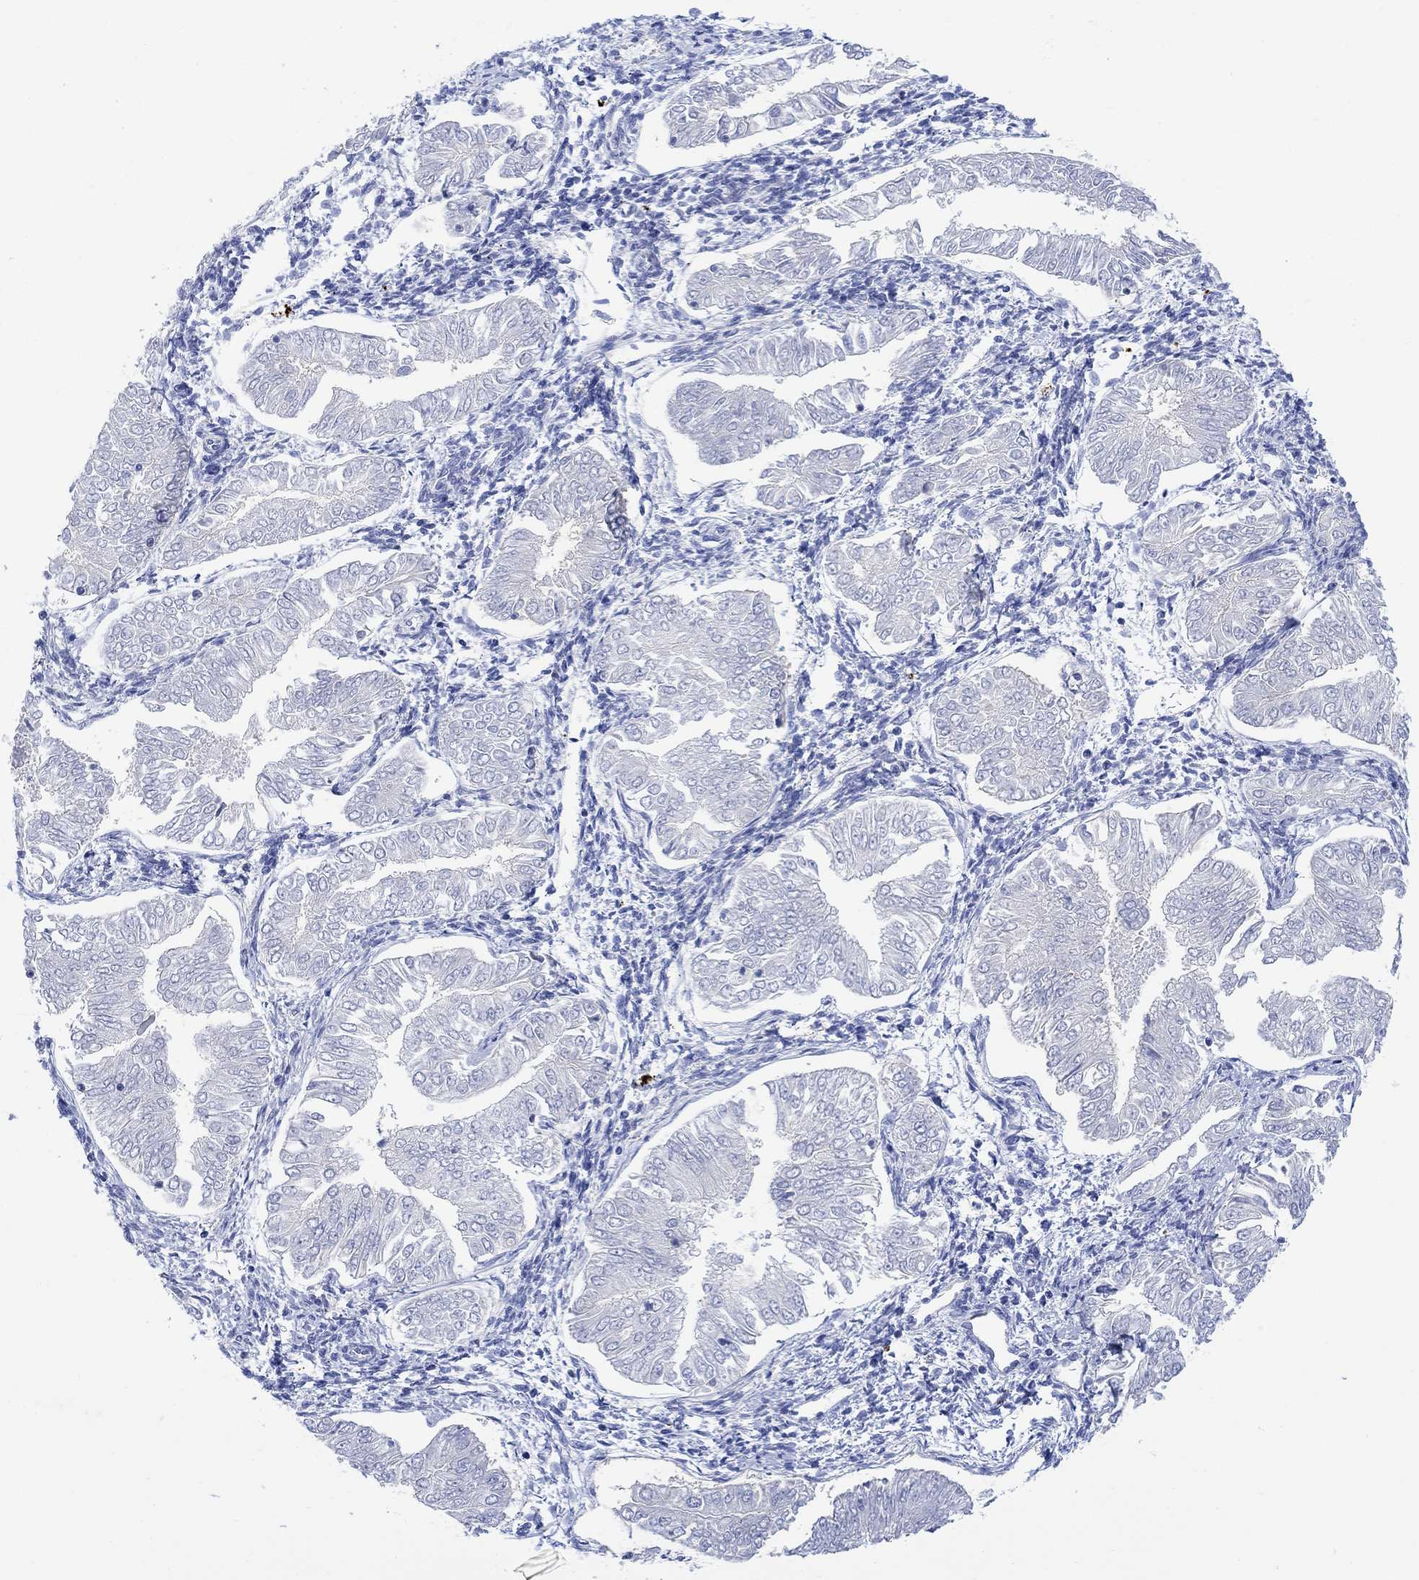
{"staining": {"intensity": "negative", "quantity": "none", "location": "none"}, "tissue": "endometrial cancer", "cell_type": "Tumor cells", "image_type": "cancer", "snomed": [{"axis": "morphology", "description": "Adenocarcinoma, NOS"}, {"axis": "topography", "description": "Endometrium"}], "caption": "Image shows no protein staining in tumor cells of endometrial adenocarcinoma tissue. The staining is performed using DAB (3,3'-diaminobenzidine) brown chromogen with nuclei counter-stained in using hematoxylin.", "gene": "ARSK", "patient": {"sex": "female", "age": 53}}